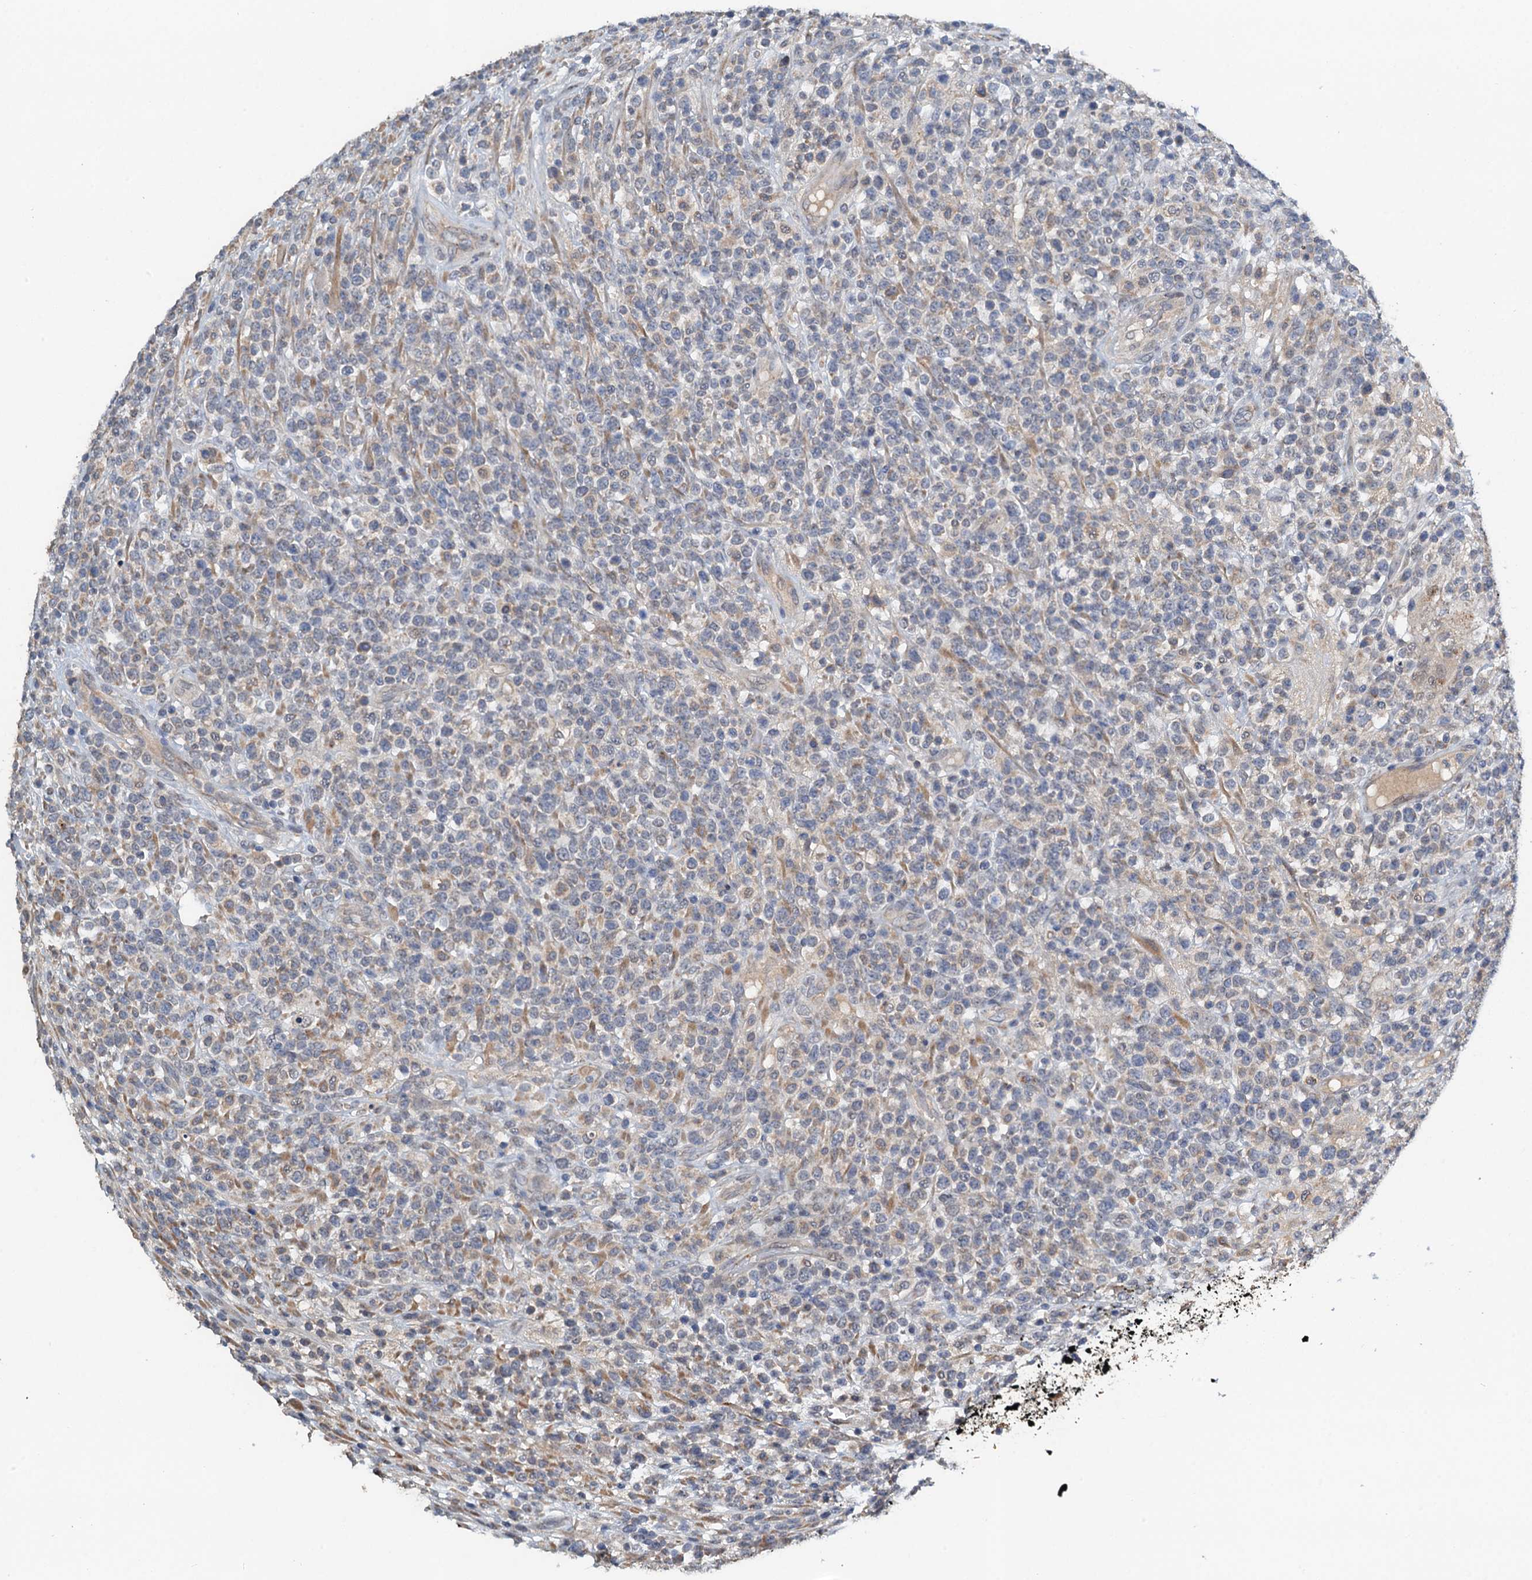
{"staining": {"intensity": "negative", "quantity": "none", "location": "none"}, "tissue": "lymphoma", "cell_type": "Tumor cells", "image_type": "cancer", "snomed": [{"axis": "morphology", "description": "Malignant lymphoma, non-Hodgkin's type, High grade"}, {"axis": "topography", "description": "Colon"}], "caption": "Lymphoma was stained to show a protein in brown. There is no significant staining in tumor cells.", "gene": "ZNF606", "patient": {"sex": "female", "age": 53}}